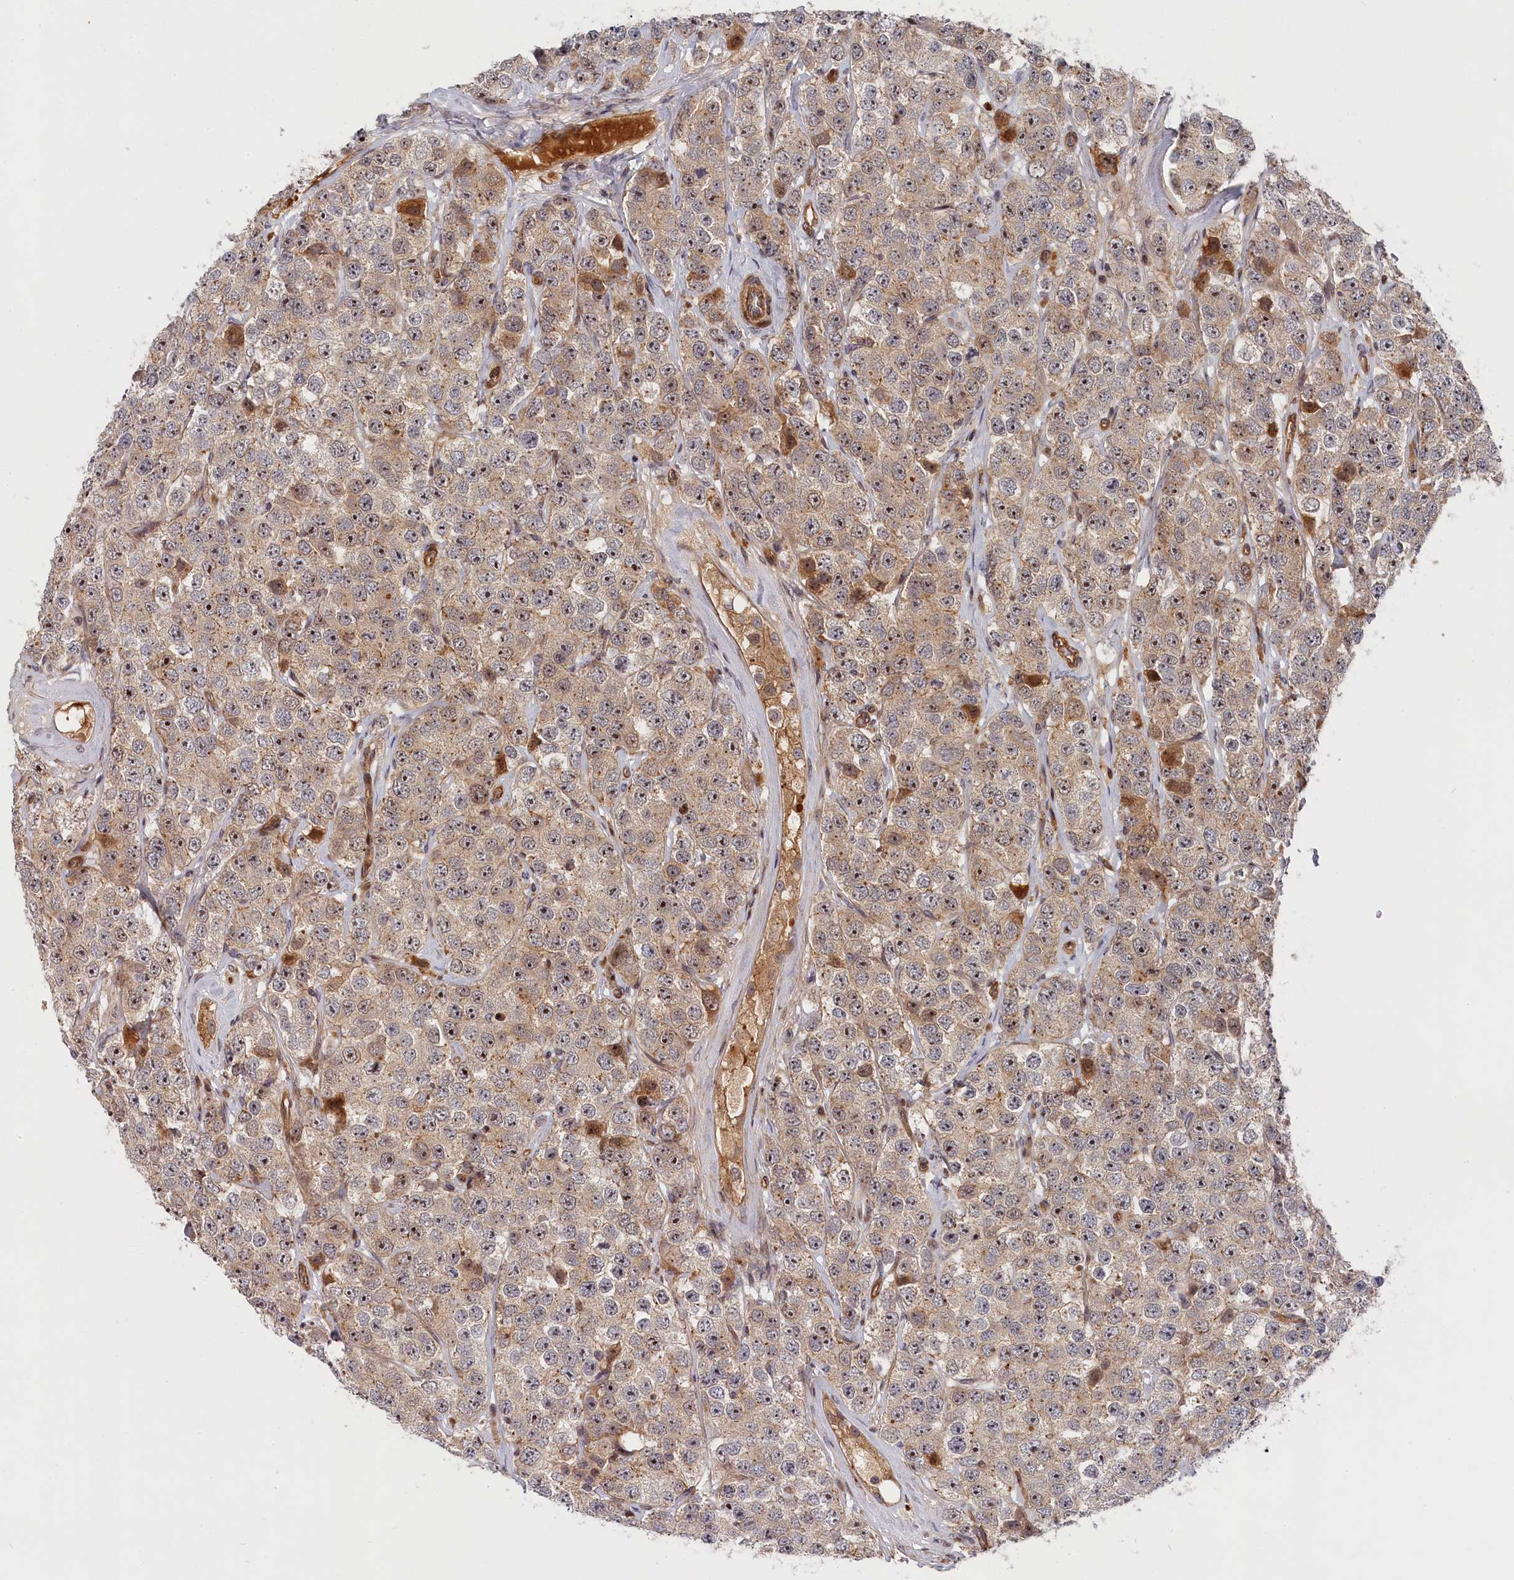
{"staining": {"intensity": "moderate", "quantity": "25%-75%", "location": "cytoplasmic/membranous,nuclear"}, "tissue": "testis cancer", "cell_type": "Tumor cells", "image_type": "cancer", "snomed": [{"axis": "morphology", "description": "Seminoma, NOS"}, {"axis": "topography", "description": "Testis"}], "caption": "Tumor cells exhibit moderate cytoplasmic/membranous and nuclear positivity in about 25%-75% of cells in testis cancer (seminoma).", "gene": "CEP44", "patient": {"sex": "male", "age": 28}}